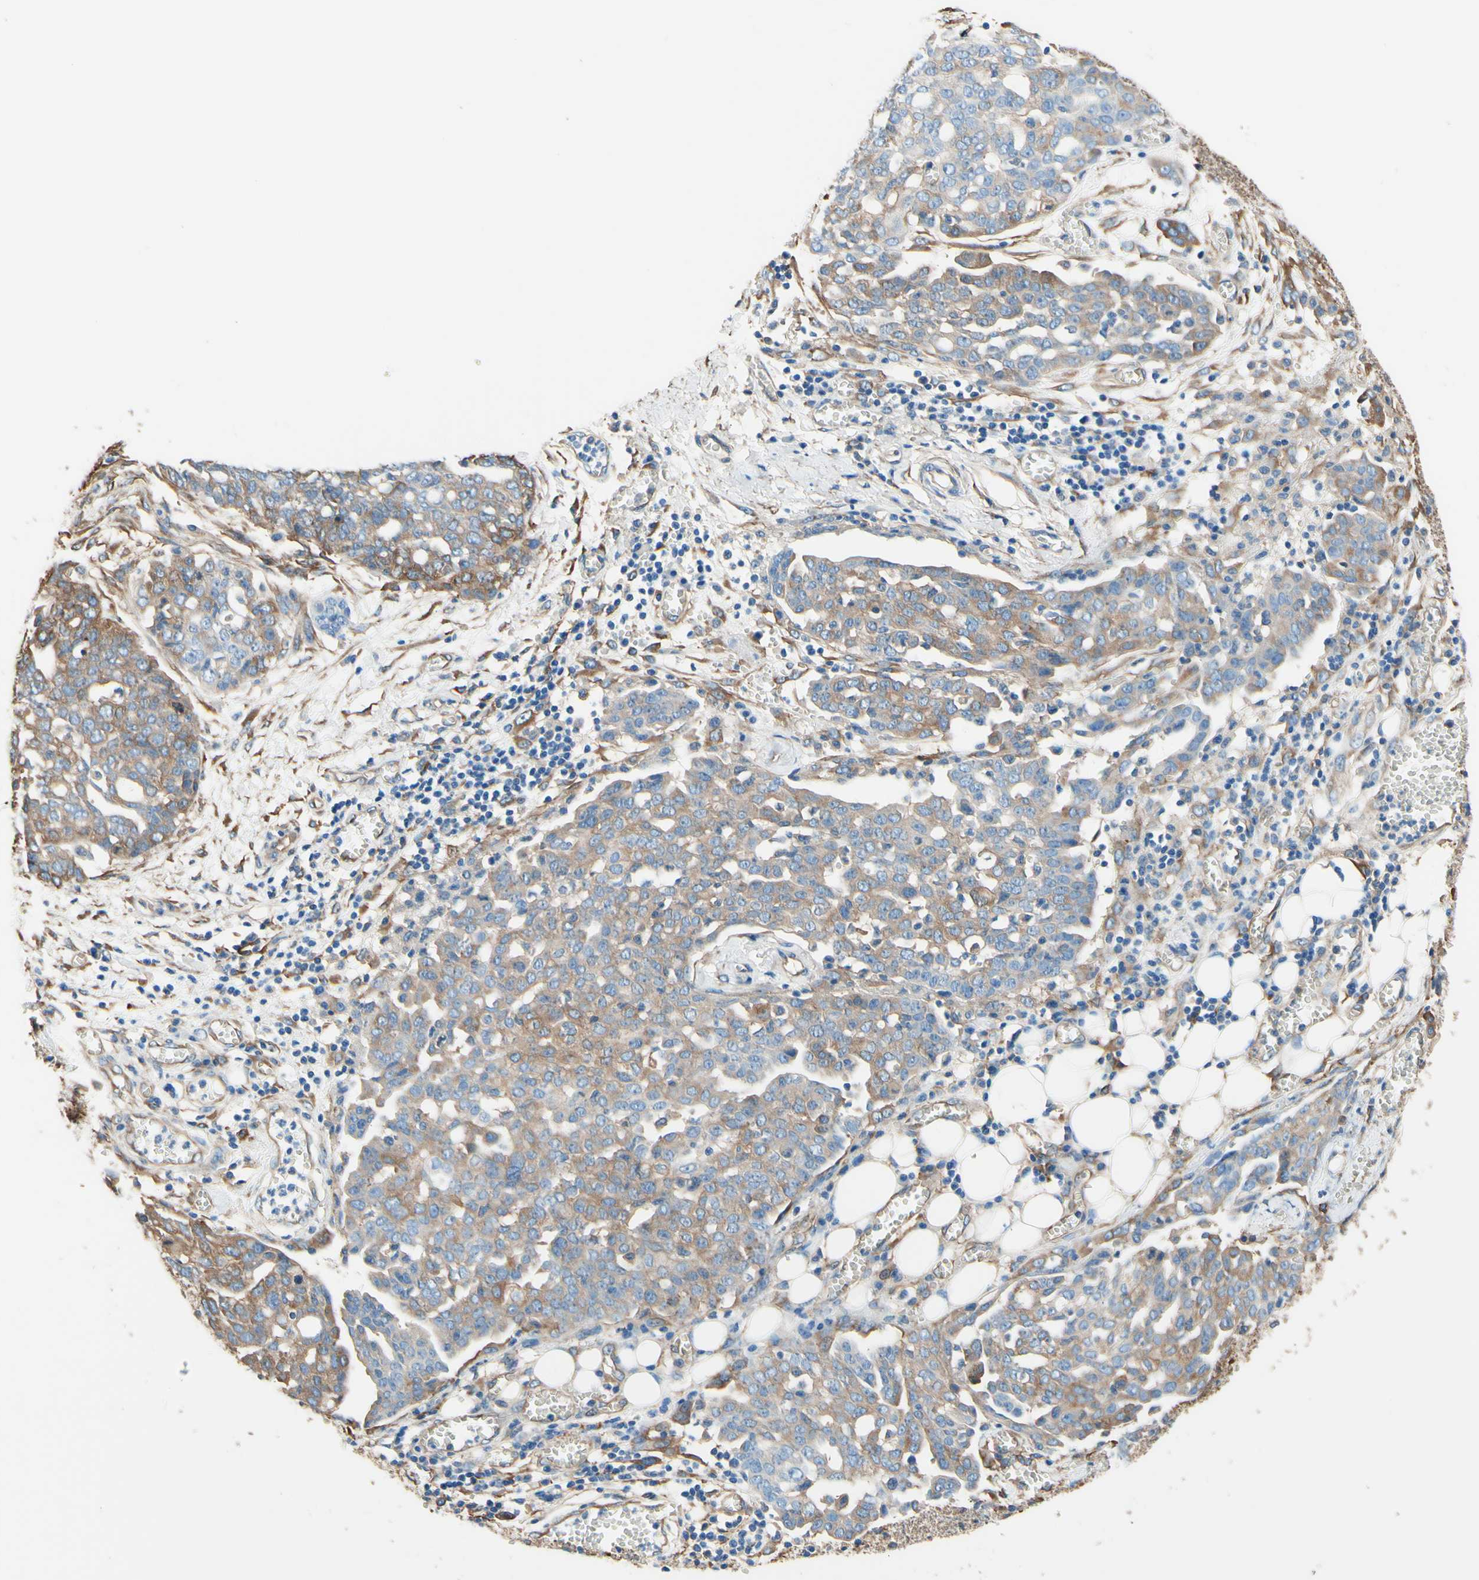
{"staining": {"intensity": "weak", "quantity": ">75%", "location": "cytoplasmic/membranous"}, "tissue": "ovarian cancer", "cell_type": "Tumor cells", "image_type": "cancer", "snomed": [{"axis": "morphology", "description": "Cystadenocarcinoma, serous, NOS"}, {"axis": "topography", "description": "Soft tissue"}, {"axis": "topography", "description": "Ovary"}], "caption": "About >75% of tumor cells in ovarian cancer (serous cystadenocarcinoma) reveal weak cytoplasmic/membranous protein staining as visualized by brown immunohistochemical staining.", "gene": "DPYSL3", "patient": {"sex": "female", "age": 57}}